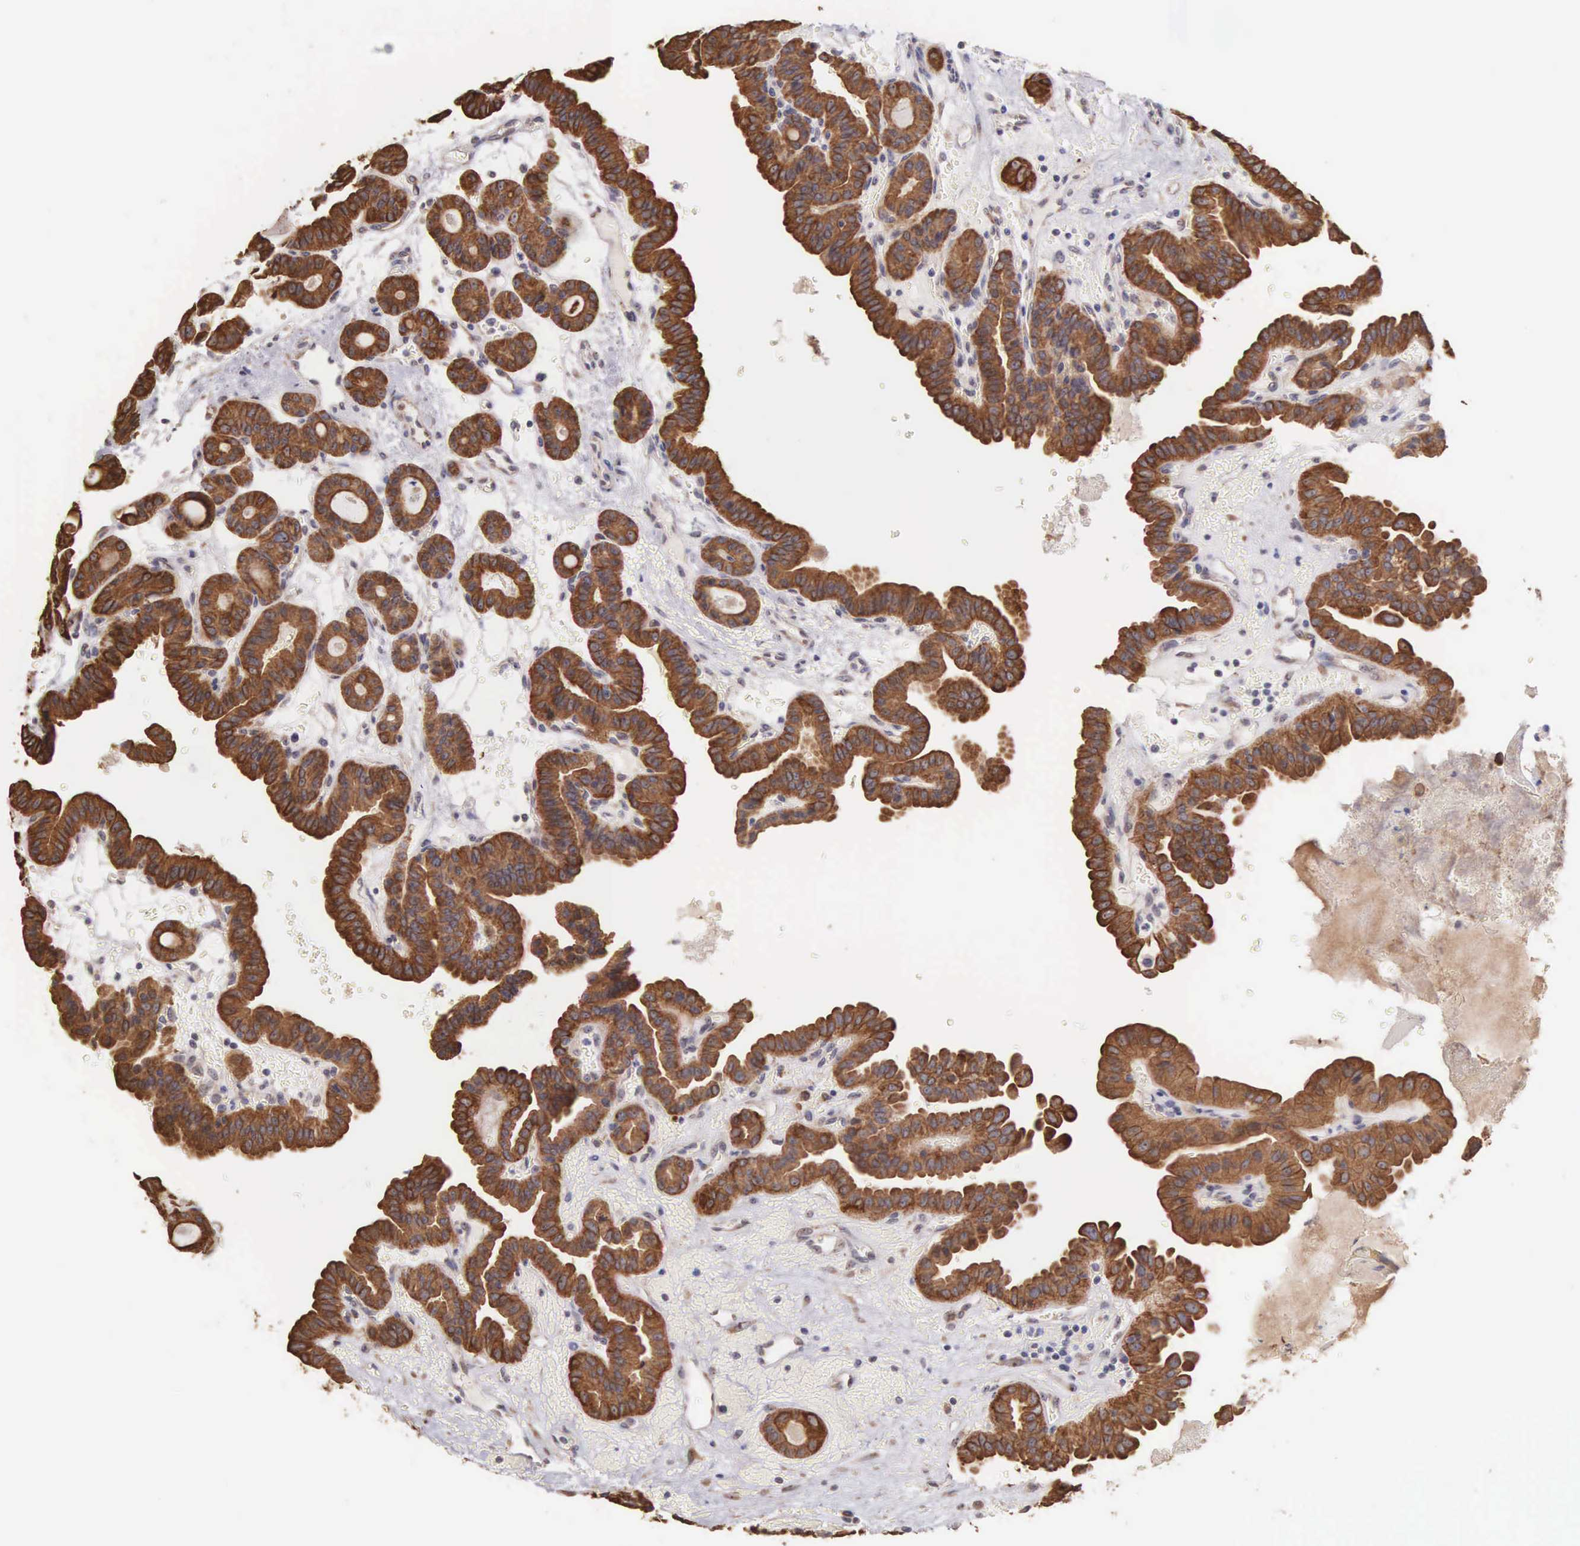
{"staining": {"intensity": "strong", "quantity": ">75%", "location": "cytoplasmic/membranous"}, "tissue": "thyroid cancer", "cell_type": "Tumor cells", "image_type": "cancer", "snomed": [{"axis": "morphology", "description": "Papillary adenocarcinoma, NOS"}, {"axis": "topography", "description": "Thyroid gland"}], "caption": "High-power microscopy captured an immunohistochemistry (IHC) micrograph of papillary adenocarcinoma (thyroid), revealing strong cytoplasmic/membranous positivity in approximately >75% of tumor cells.", "gene": "PIR", "patient": {"sex": "male", "age": 87}}